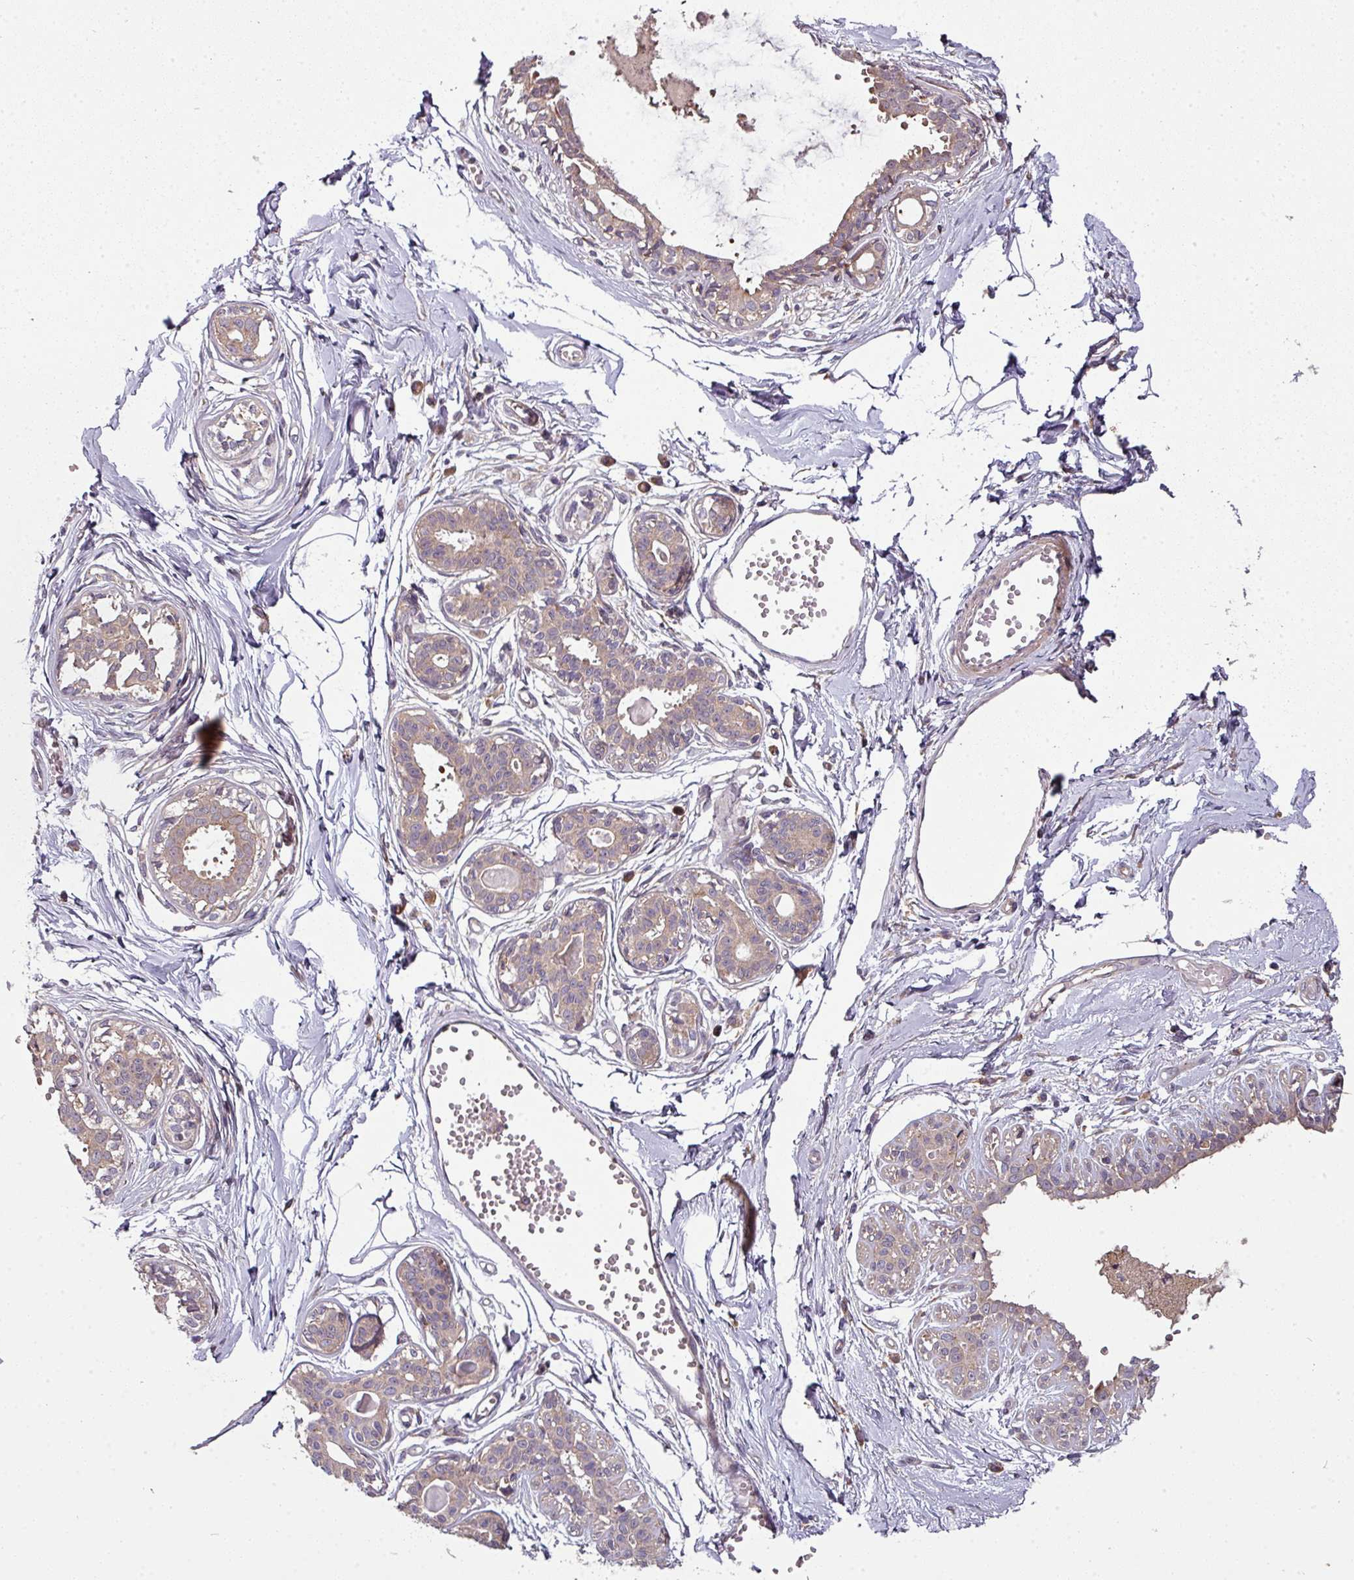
{"staining": {"intensity": "negative", "quantity": "none", "location": "none"}, "tissue": "breast", "cell_type": "Adipocytes", "image_type": "normal", "snomed": [{"axis": "morphology", "description": "Normal tissue, NOS"}, {"axis": "topography", "description": "Breast"}], "caption": "High magnification brightfield microscopy of normal breast stained with DAB (3,3'-diaminobenzidine) (brown) and counterstained with hematoxylin (blue): adipocytes show no significant positivity.", "gene": "GSKIP", "patient": {"sex": "female", "age": 45}}